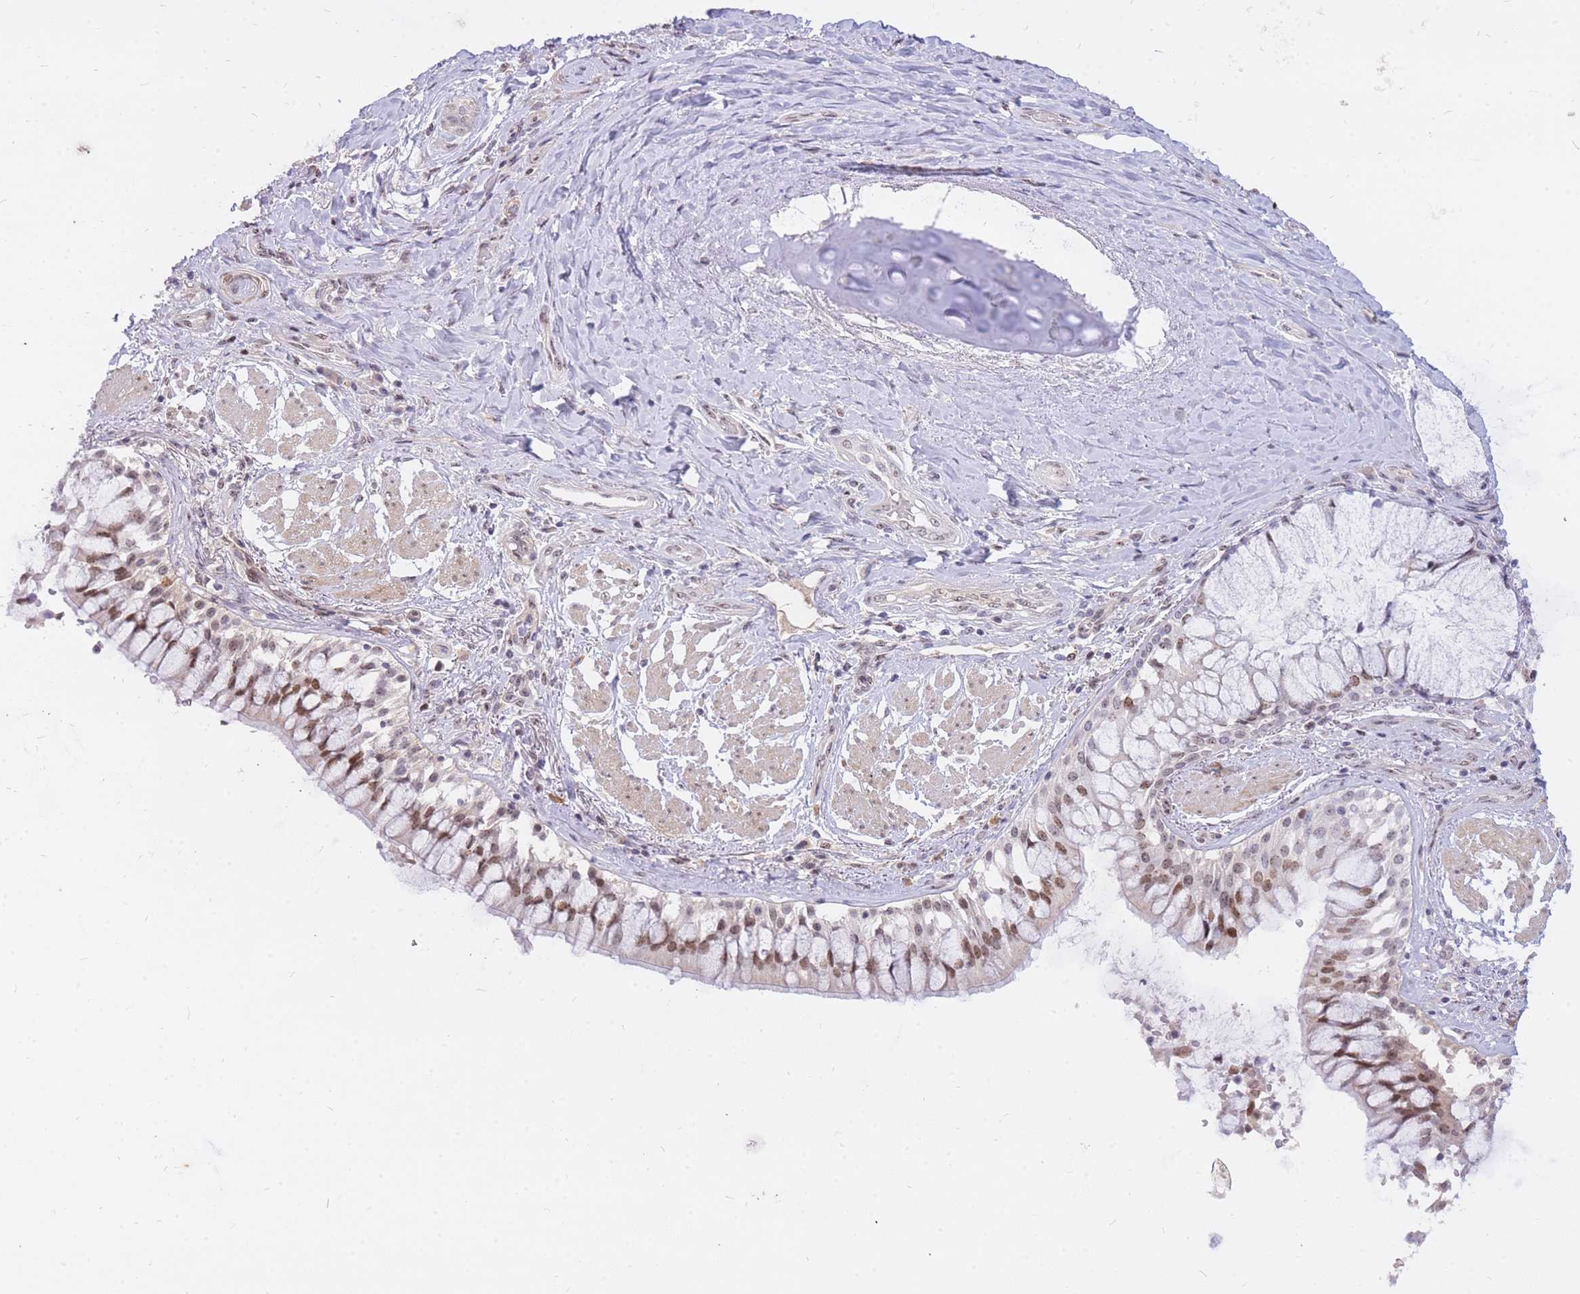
{"staining": {"intensity": "negative", "quantity": "none", "location": "none"}, "tissue": "adipose tissue", "cell_type": "Adipocytes", "image_type": "normal", "snomed": [{"axis": "morphology", "description": "Normal tissue, NOS"}, {"axis": "morphology", "description": "Squamous cell carcinoma, NOS"}, {"axis": "topography", "description": "Bronchus"}, {"axis": "topography", "description": "Lung"}], "caption": "An image of human adipose tissue is negative for staining in adipocytes. (DAB immunohistochemistry (IHC) with hematoxylin counter stain).", "gene": "TLE2", "patient": {"sex": "male", "age": 64}}